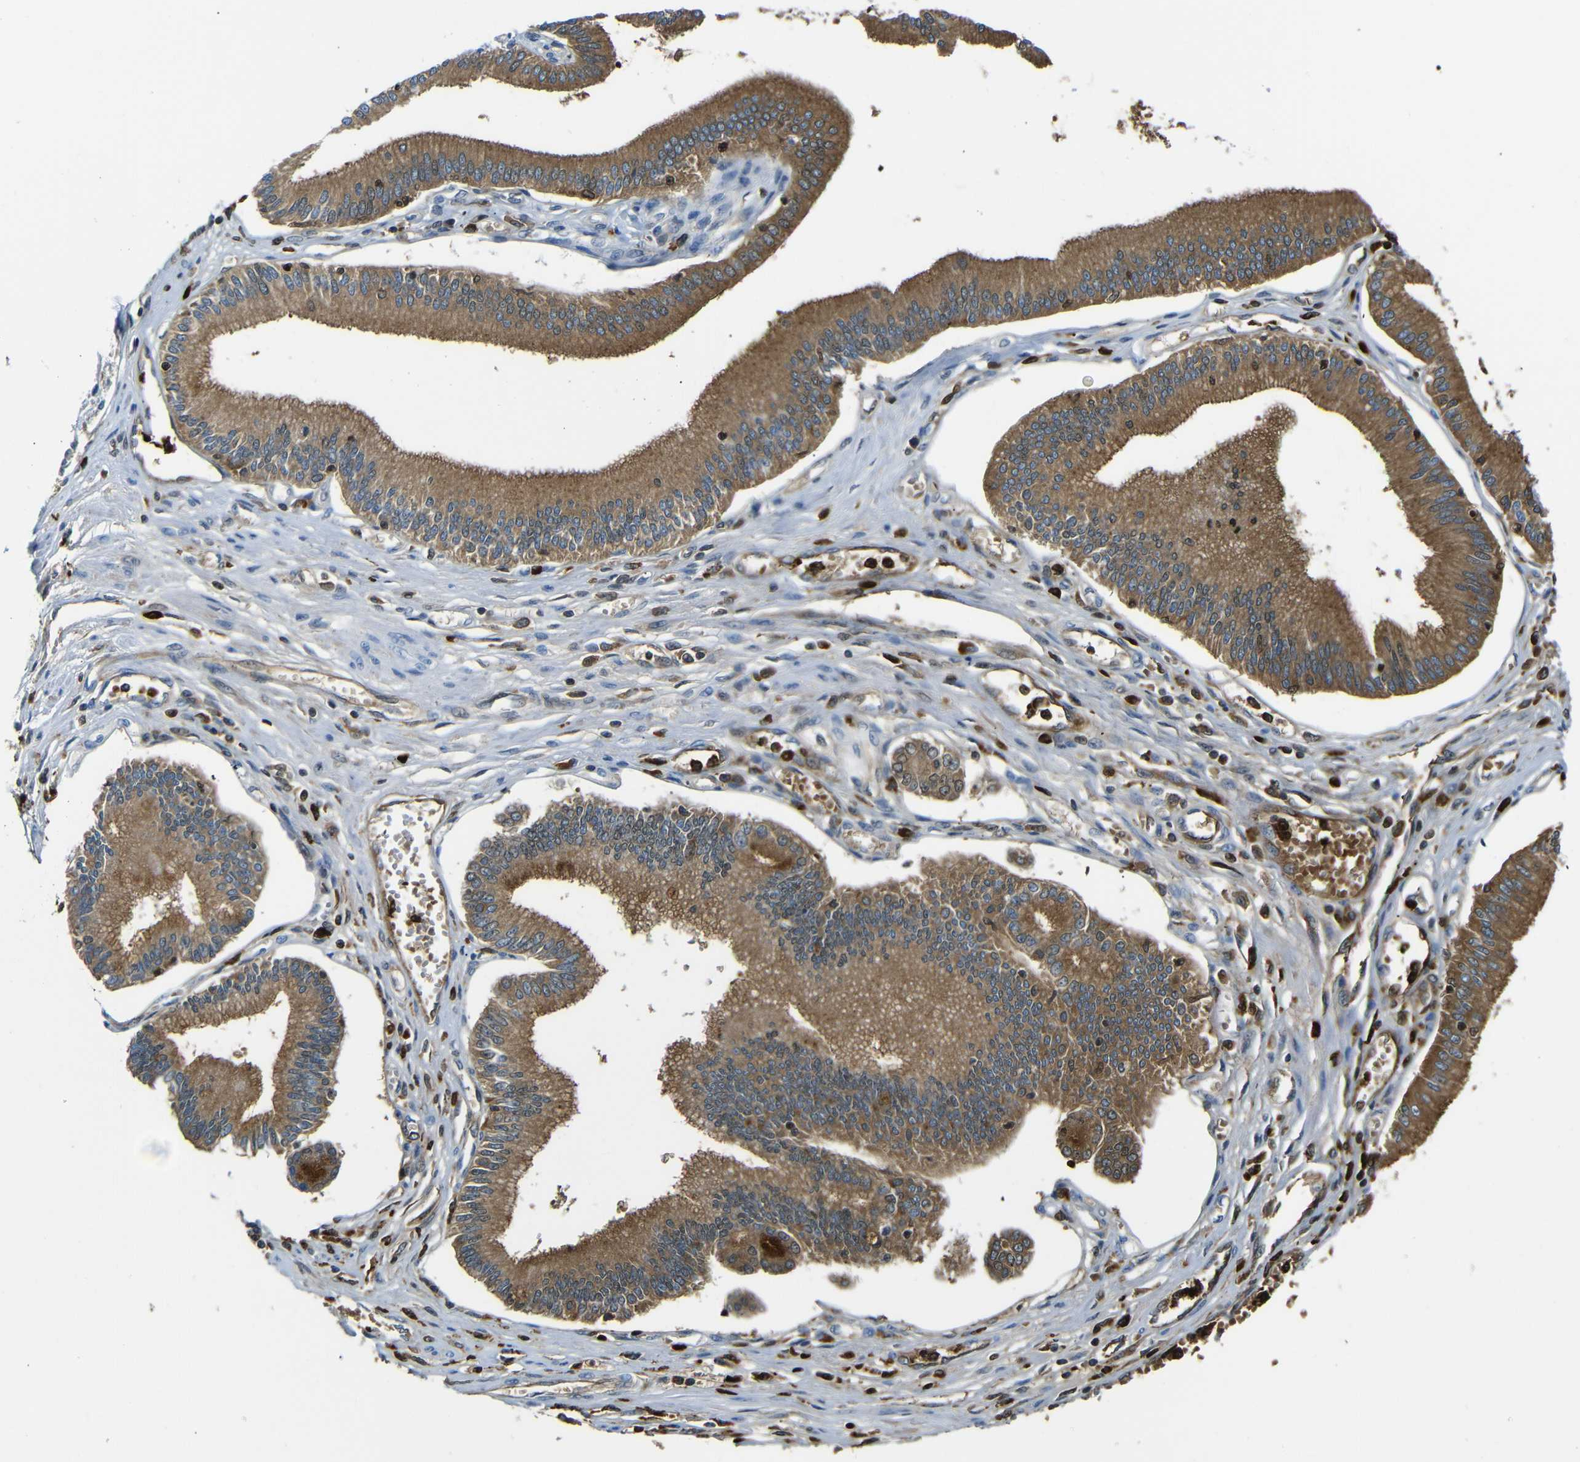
{"staining": {"intensity": "moderate", "quantity": ">75%", "location": "cytoplasmic/membranous"}, "tissue": "pancreatic cancer", "cell_type": "Tumor cells", "image_type": "cancer", "snomed": [{"axis": "morphology", "description": "Adenocarcinoma, NOS"}, {"axis": "topography", "description": "Pancreas"}], "caption": "Pancreatic cancer (adenocarcinoma) tissue displays moderate cytoplasmic/membranous staining in approximately >75% of tumor cells Nuclei are stained in blue.", "gene": "SERPINA1", "patient": {"sex": "male", "age": 56}}